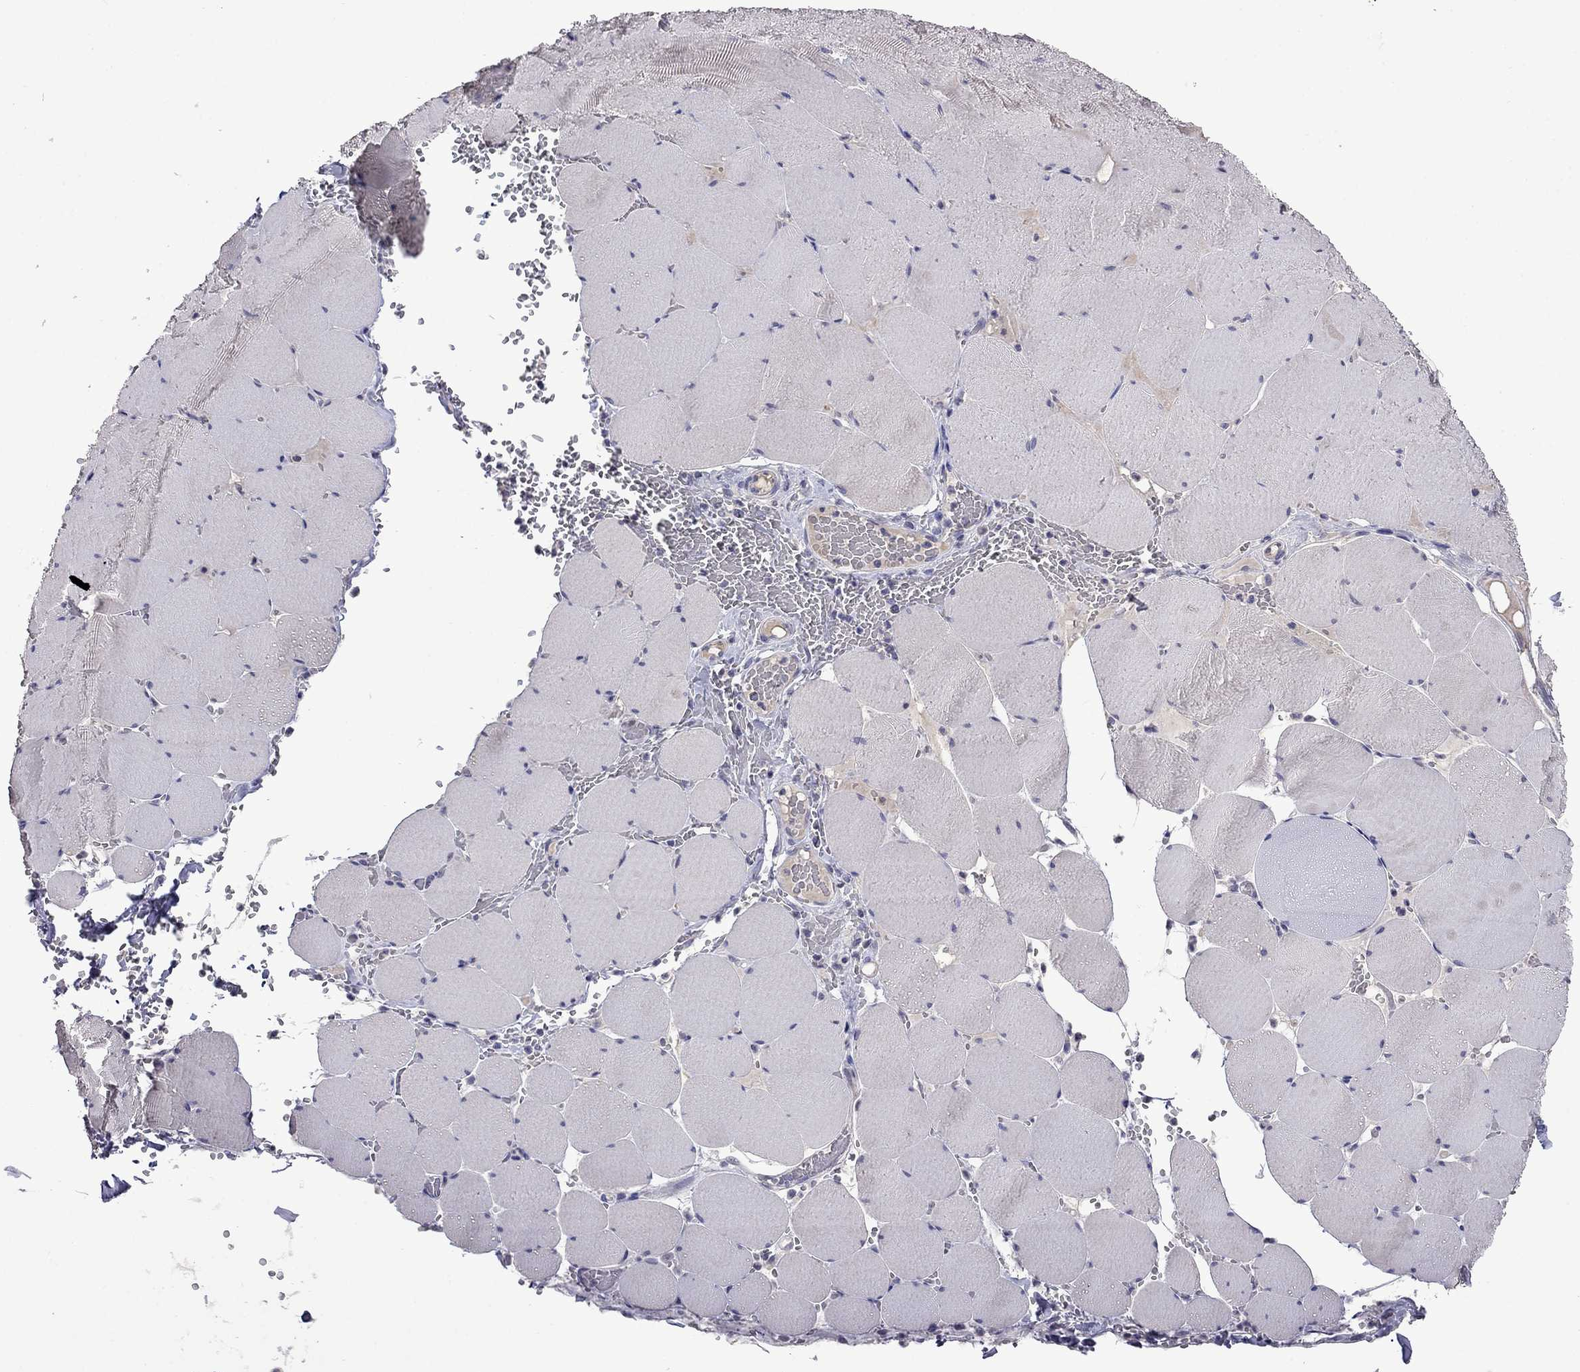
{"staining": {"intensity": "negative", "quantity": "none", "location": "none"}, "tissue": "skeletal muscle", "cell_type": "Myocytes", "image_type": "normal", "snomed": [{"axis": "morphology", "description": "Normal tissue, NOS"}, {"axis": "morphology", "description": "Malignant melanoma, Metastatic site"}, {"axis": "topography", "description": "Skeletal muscle"}], "caption": "Myocytes are negative for brown protein staining in normal skeletal muscle.", "gene": "STAR", "patient": {"sex": "male", "age": 50}}